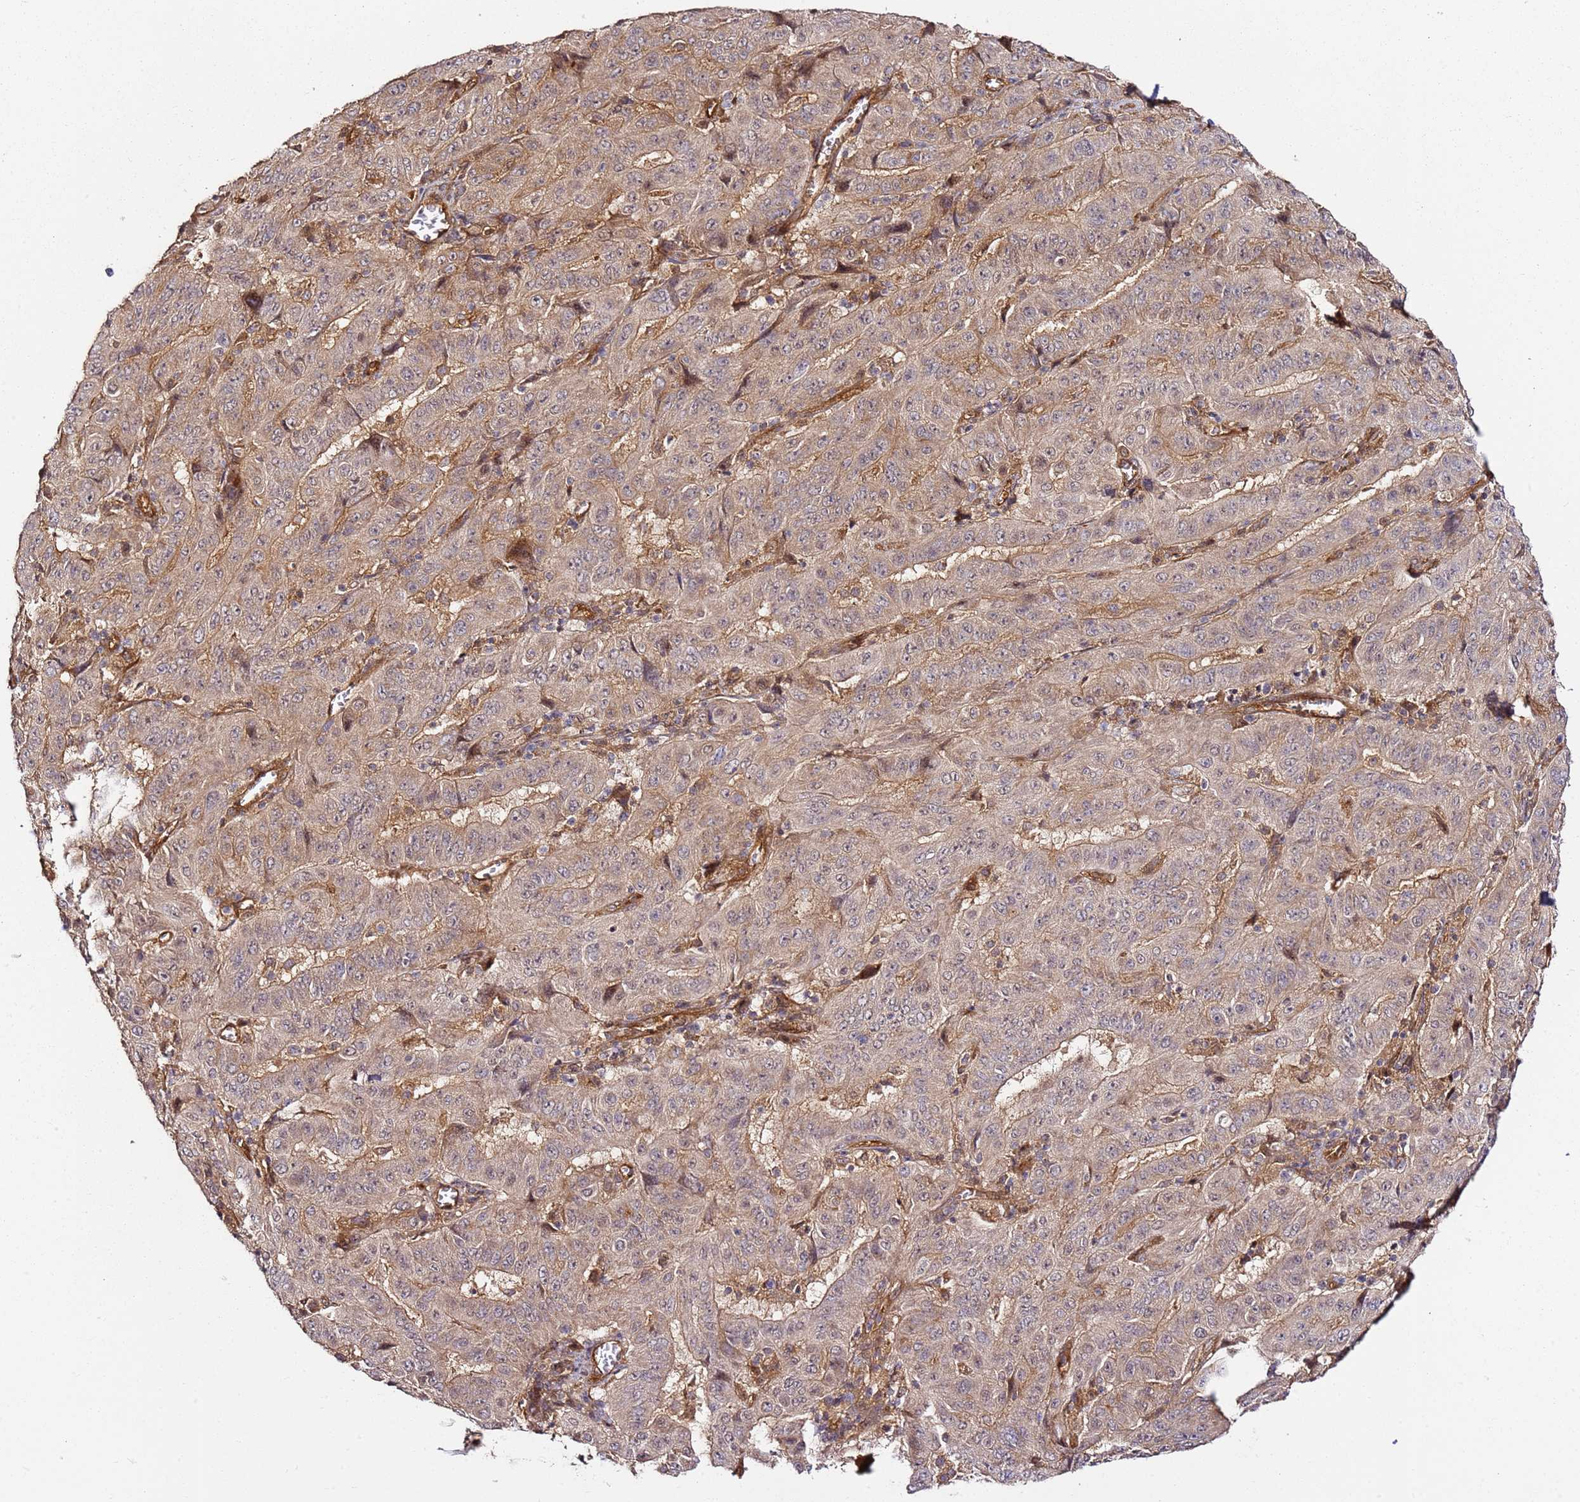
{"staining": {"intensity": "weak", "quantity": ">75%", "location": "cytoplasmic/membranous"}, "tissue": "pancreatic cancer", "cell_type": "Tumor cells", "image_type": "cancer", "snomed": [{"axis": "morphology", "description": "Adenocarcinoma, NOS"}, {"axis": "topography", "description": "Pancreas"}], "caption": "High-power microscopy captured an IHC histopathology image of pancreatic cancer, revealing weak cytoplasmic/membranous positivity in about >75% of tumor cells.", "gene": "CCNYL1", "patient": {"sex": "male", "age": 63}}